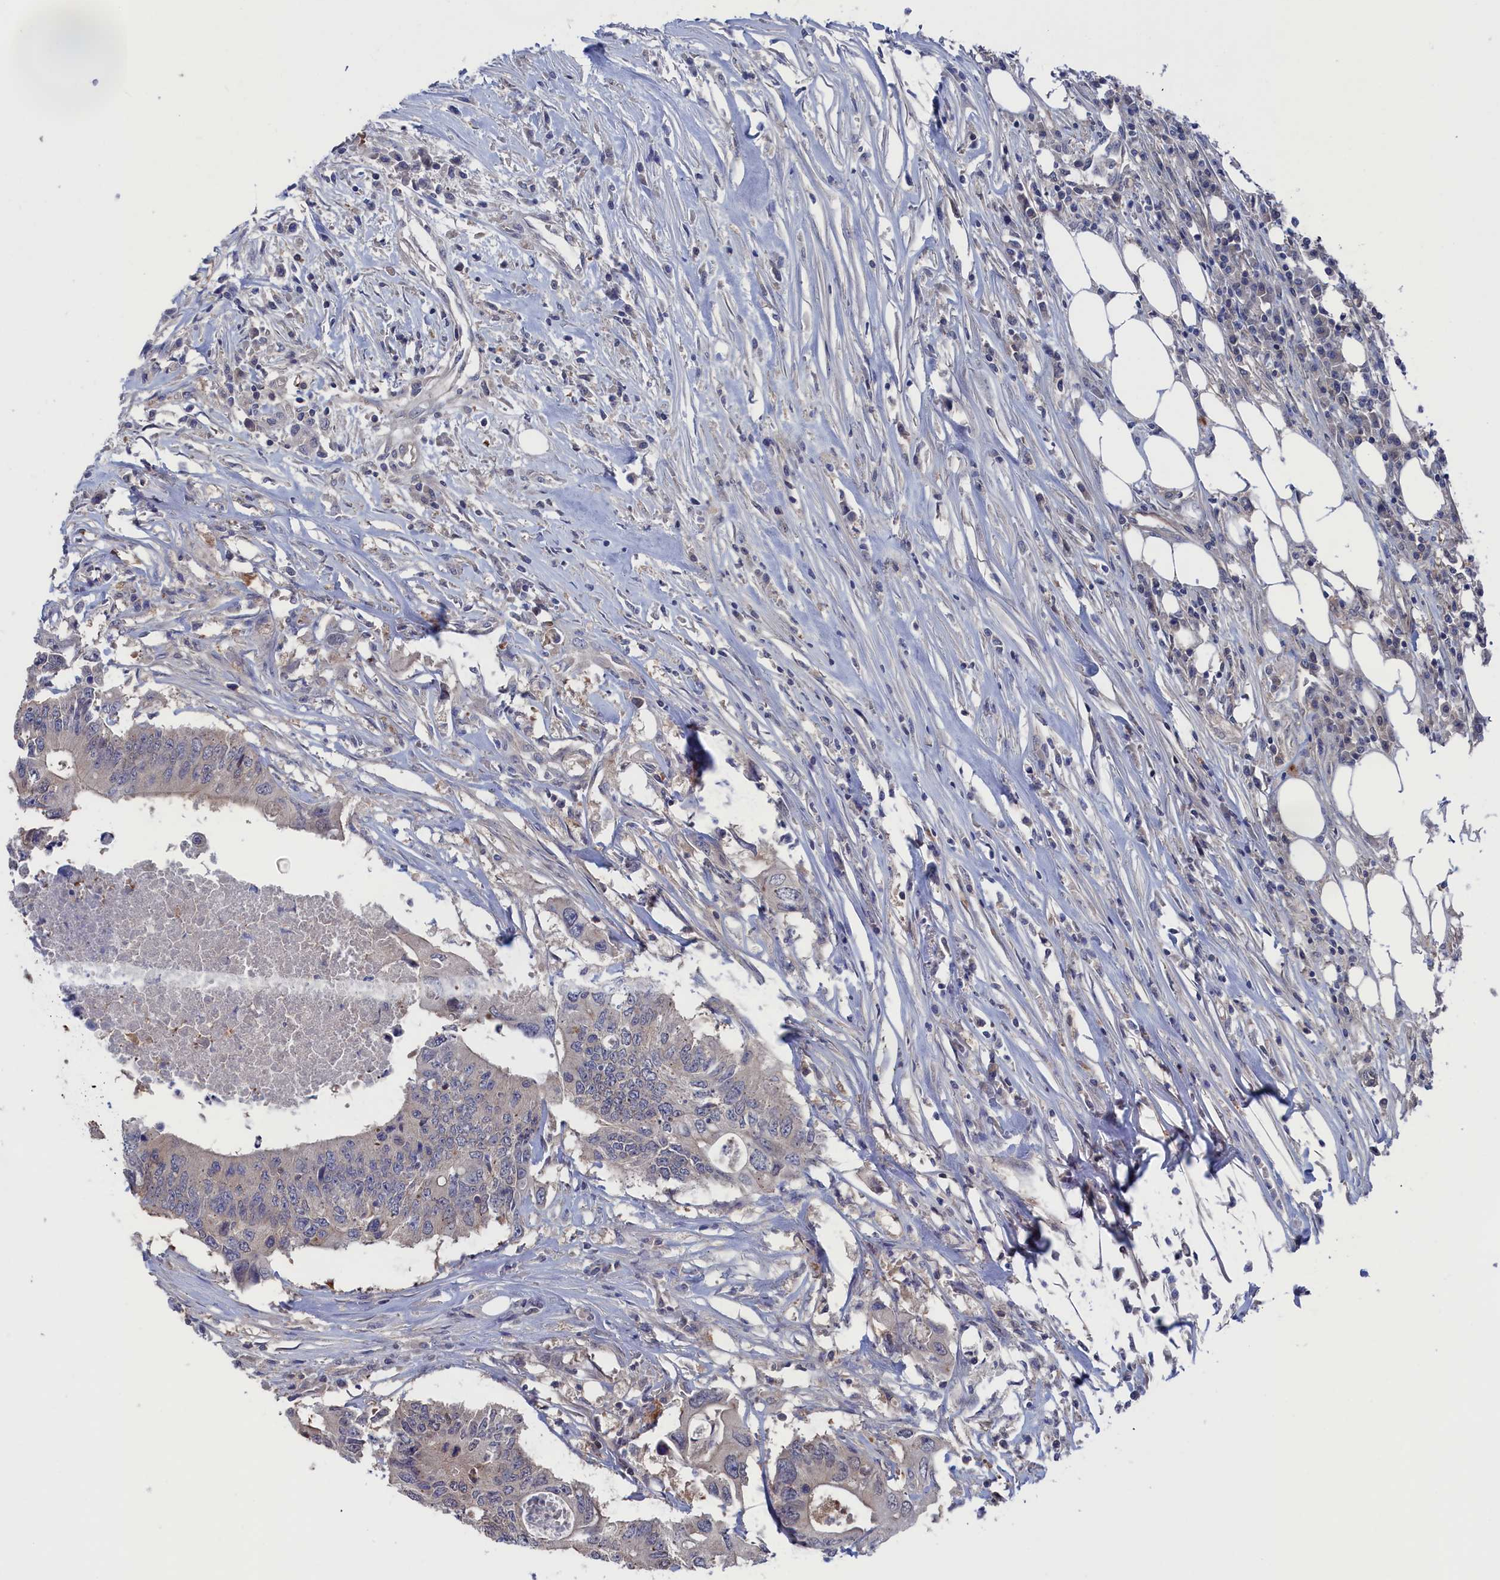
{"staining": {"intensity": "negative", "quantity": "none", "location": "none"}, "tissue": "colorectal cancer", "cell_type": "Tumor cells", "image_type": "cancer", "snomed": [{"axis": "morphology", "description": "Adenocarcinoma, NOS"}, {"axis": "topography", "description": "Colon"}], "caption": "Immunohistochemistry histopathology image of neoplastic tissue: human adenocarcinoma (colorectal) stained with DAB (3,3'-diaminobenzidine) demonstrates no significant protein staining in tumor cells.", "gene": "NUTF2", "patient": {"sex": "male", "age": 71}}